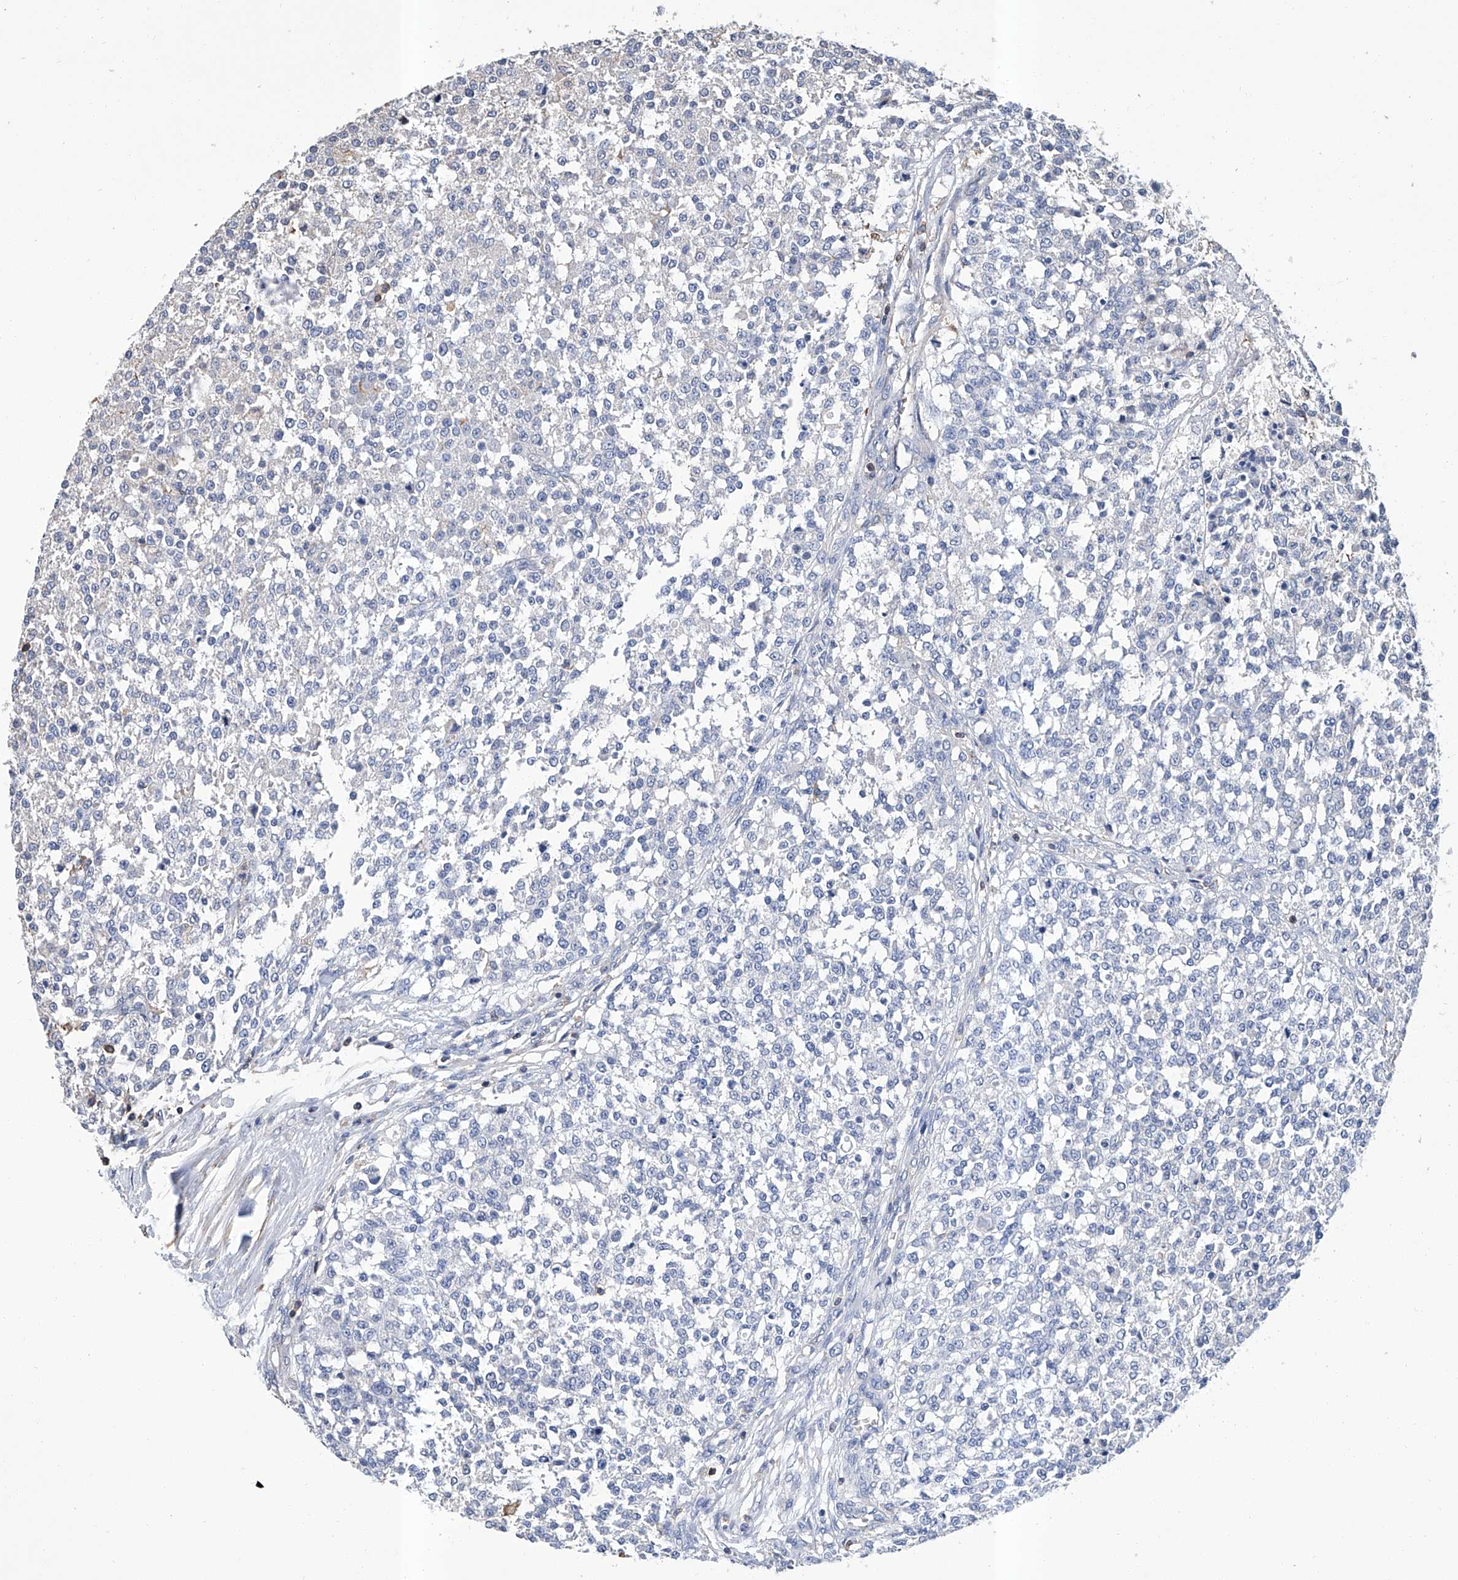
{"staining": {"intensity": "negative", "quantity": "none", "location": "none"}, "tissue": "testis cancer", "cell_type": "Tumor cells", "image_type": "cancer", "snomed": [{"axis": "morphology", "description": "Seminoma, NOS"}, {"axis": "topography", "description": "Testis"}], "caption": "A photomicrograph of human testis seminoma is negative for staining in tumor cells.", "gene": "GPT", "patient": {"sex": "male", "age": 59}}